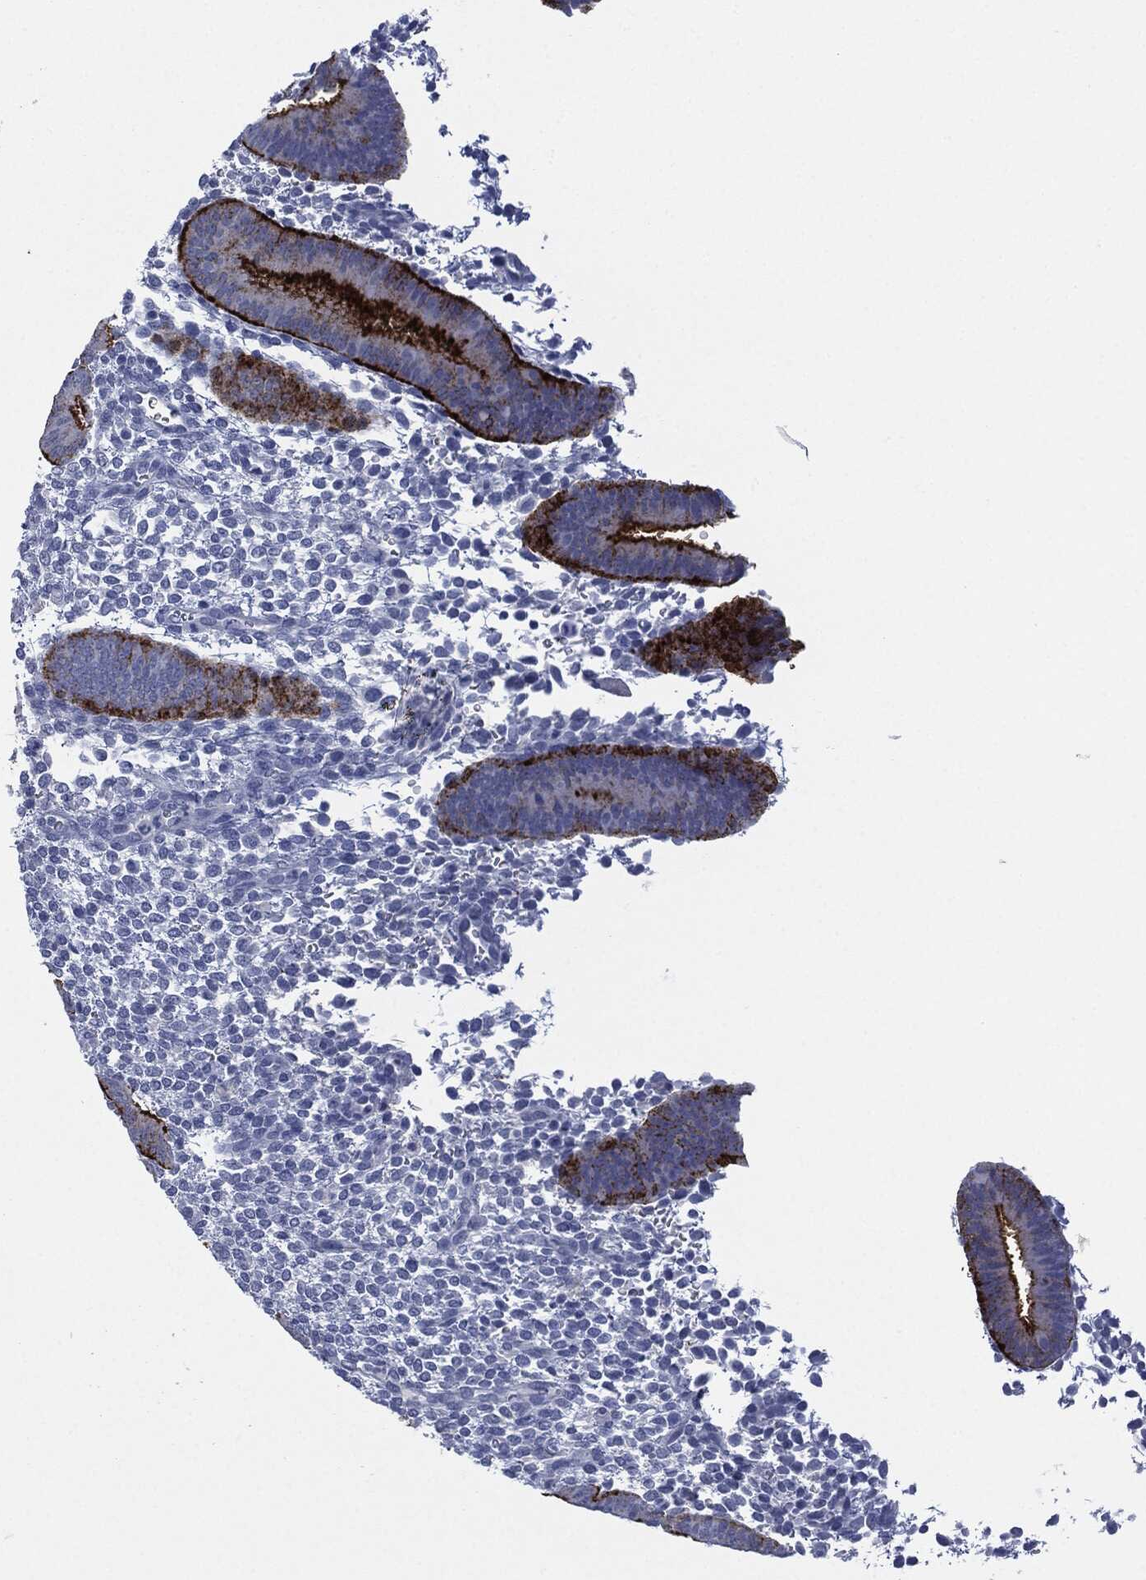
{"staining": {"intensity": "negative", "quantity": "none", "location": "none"}, "tissue": "endometrium", "cell_type": "Cells in endometrial stroma", "image_type": "normal", "snomed": [{"axis": "morphology", "description": "Normal tissue, NOS"}, {"axis": "topography", "description": "Endometrium"}], "caption": "This is an immunohistochemistry micrograph of unremarkable endometrium. There is no positivity in cells in endometrial stroma.", "gene": "MUC16", "patient": {"sex": "female", "age": 39}}